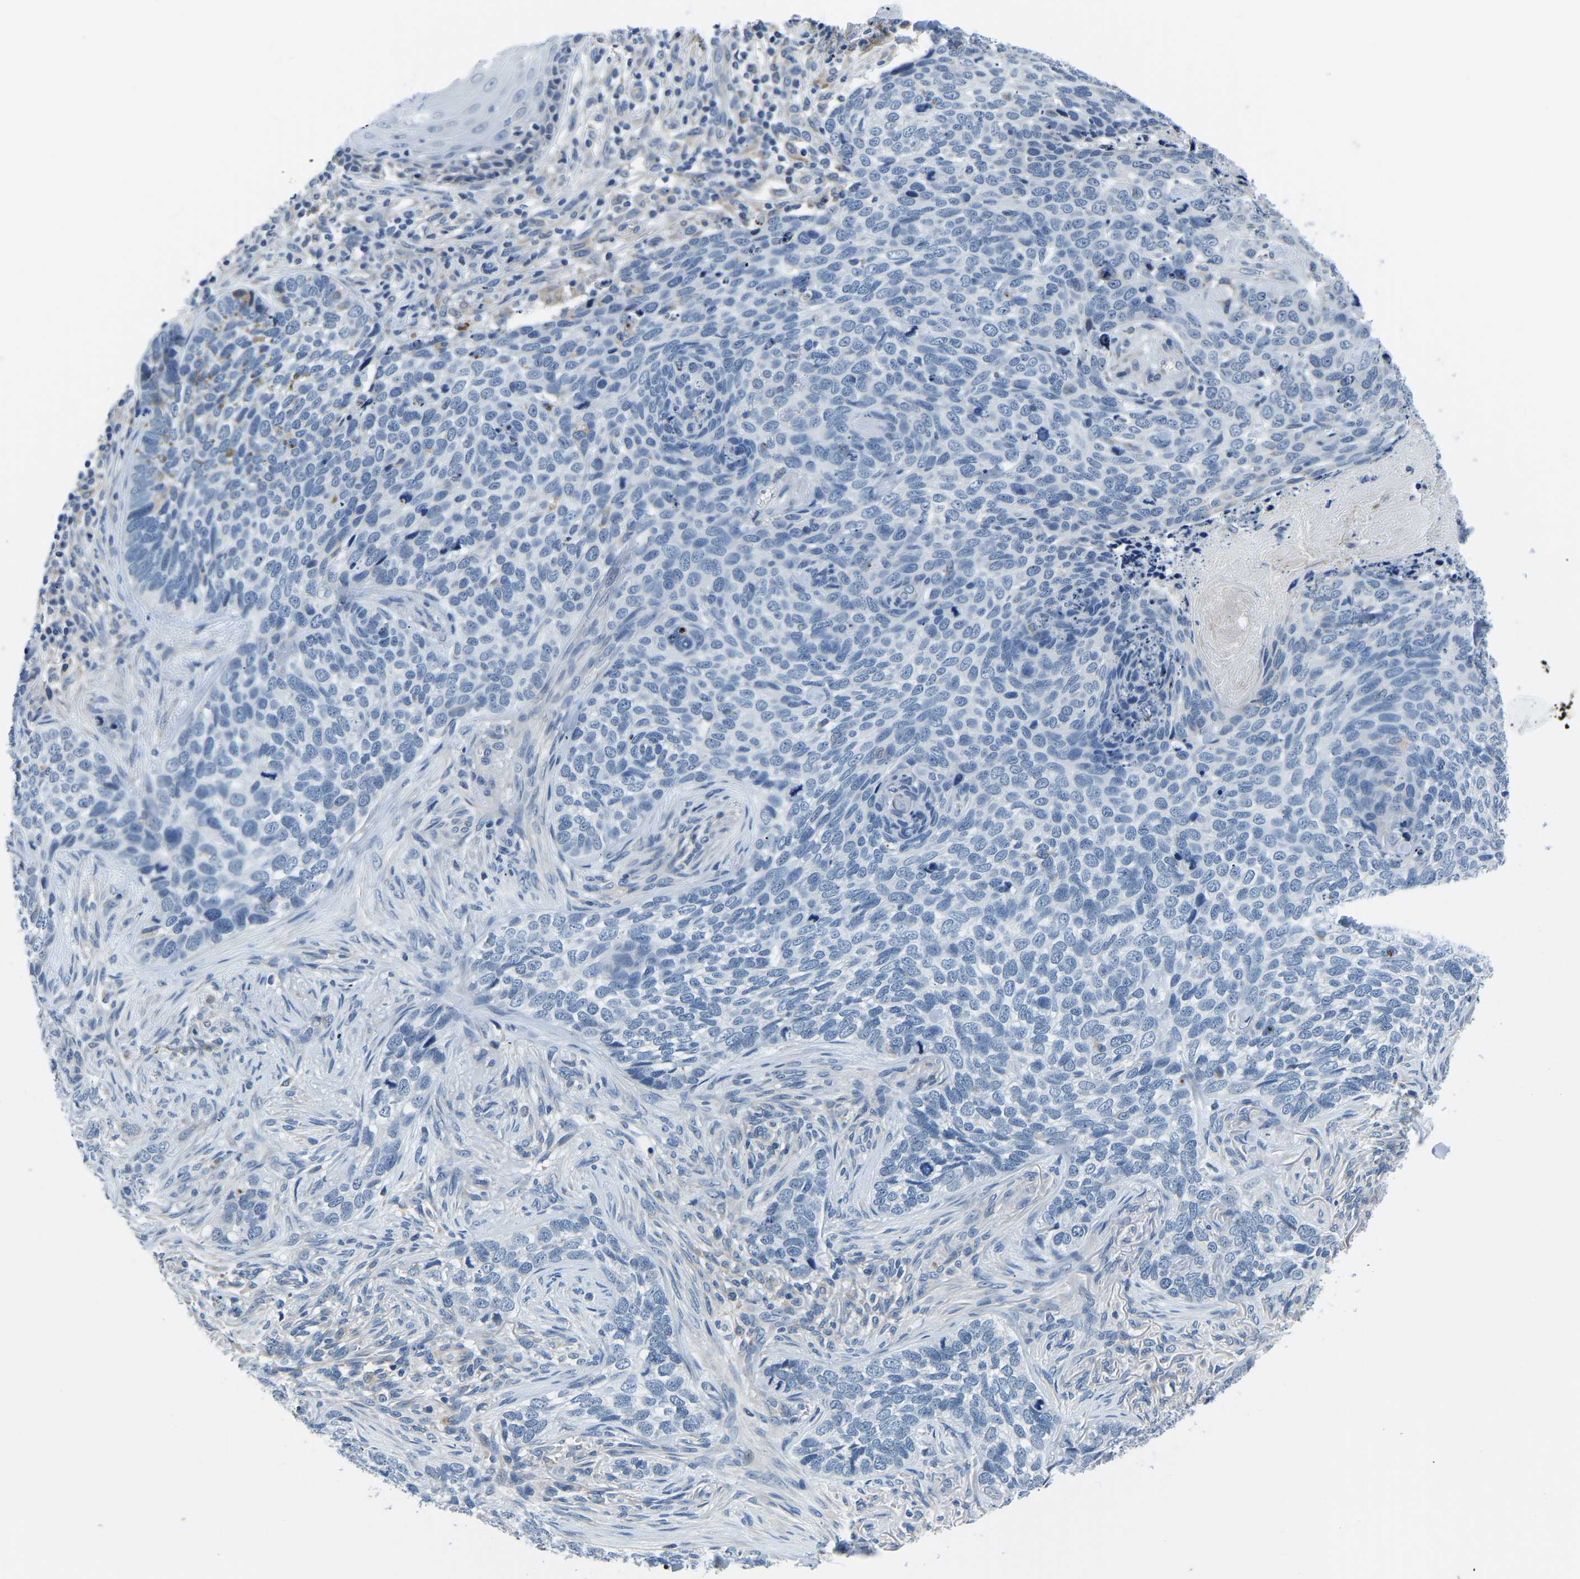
{"staining": {"intensity": "negative", "quantity": "none", "location": "none"}, "tissue": "skin cancer", "cell_type": "Tumor cells", "image_type": "cancer", "snomed": [{"axis": "morphology", "description": "Basal cell carcinoma"}, {"axis": "topography", "description": "Skin"}], "caption": "Protein analysis of skin cancer (basal cell carcinoma) shows no significant expression in tumor cells.", "gene": "LIAS", "patient": {"sex": "female", "age": 64}}